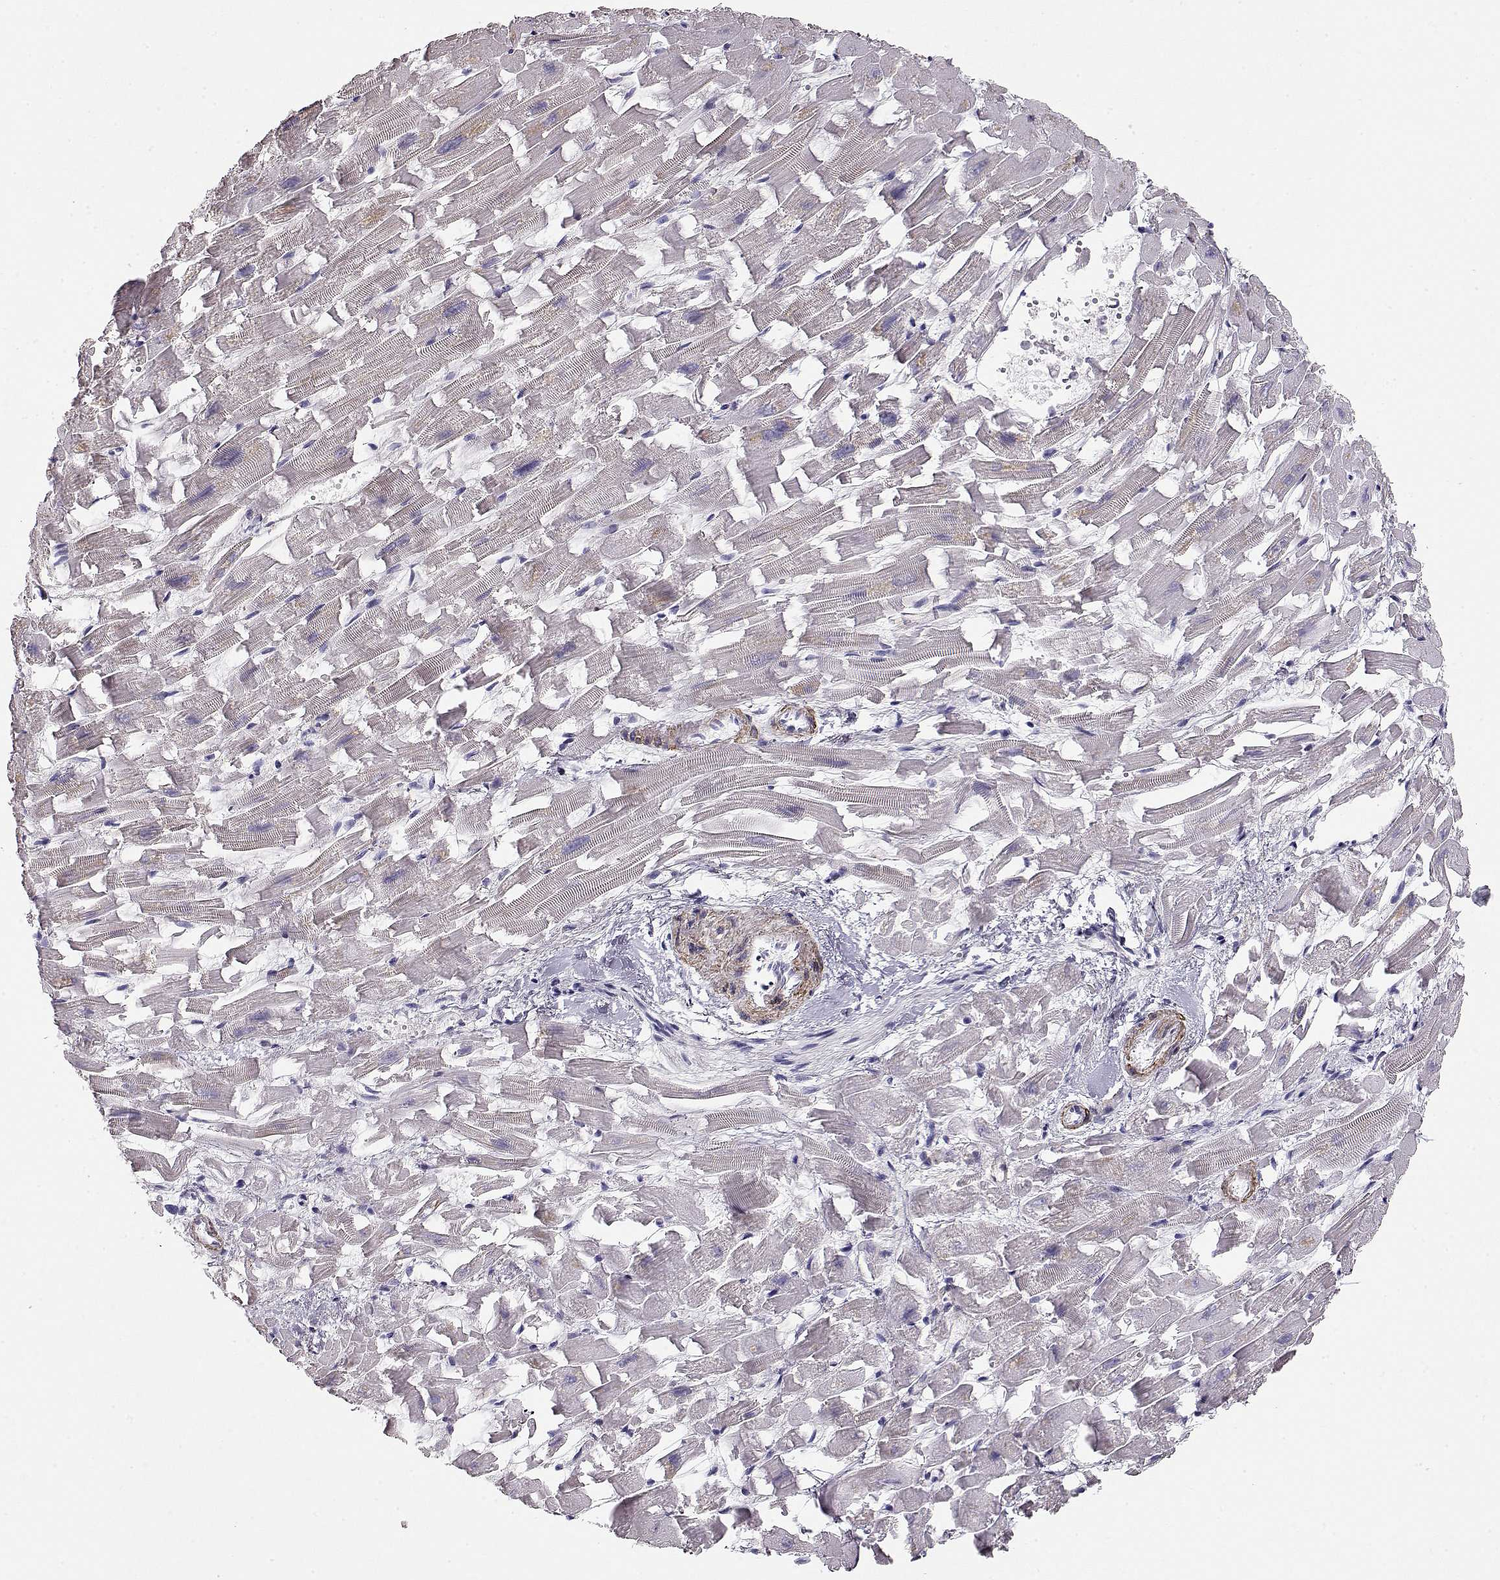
{"staining": {"intensity": "negative", "quantity": "none", "location": "none"}, "tissue": "heart muscle", "cell_type": "Cardiomyocytes", "image_type": "normal", "snomed": [{"axis": "morphology", "description": "Normal tissue, NOS"}, {"axis": "topography", "description": "Heart"}], "caption": "Immunohistochemistry (IHC) micrograph of normal heart muscle: human heart muscle stained with DAB (3,3'-diaminobenzidine) displays no significant protein expression in cardiomyocytes. (DAB (3,3'-diaminobenzidine) immunohistochemistry with hematoxylin counter stain).", "gene": "SLITRK3", "patient": {"sex": "female", "age": 64}}